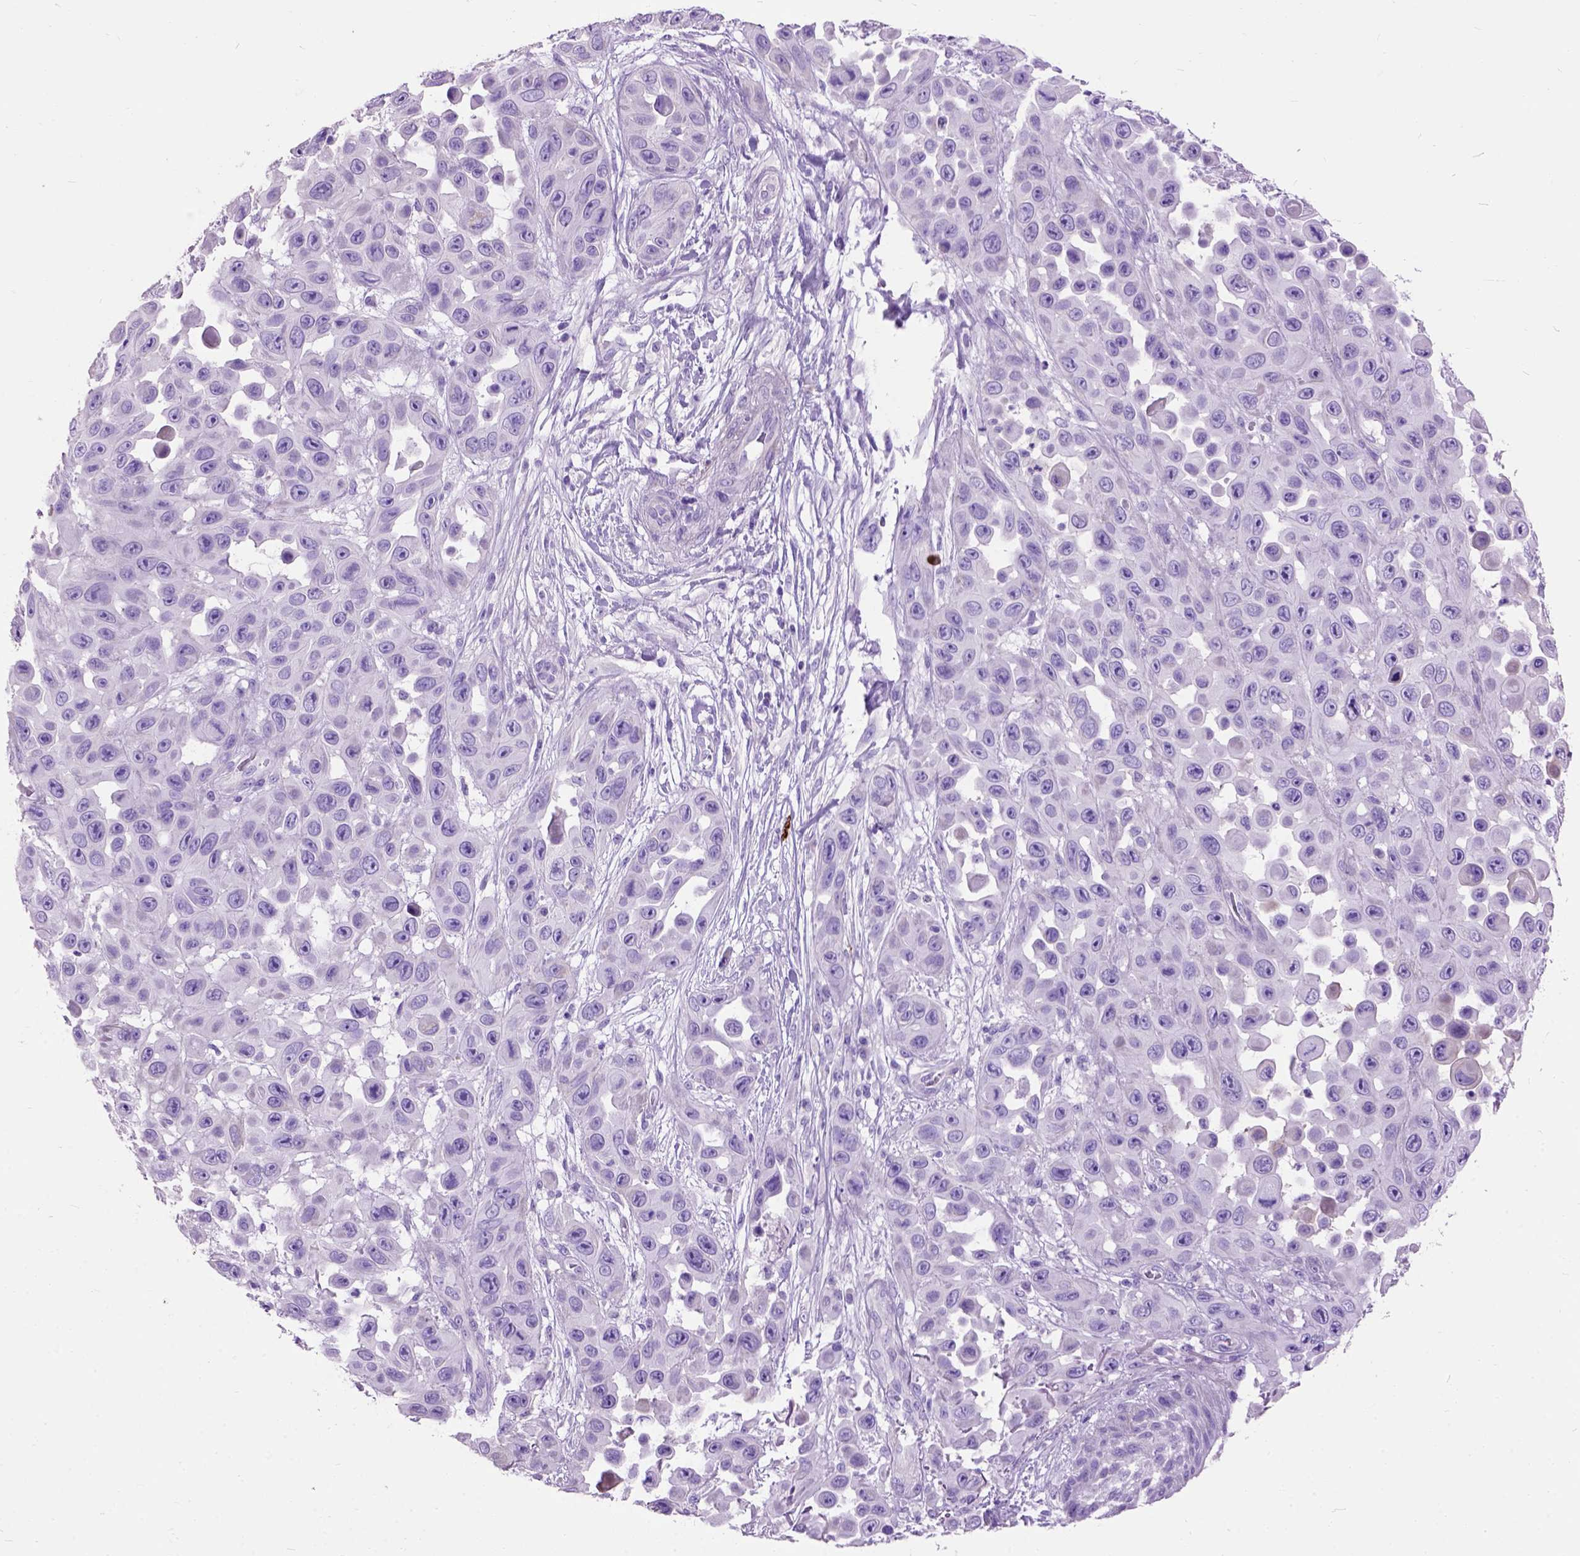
{"staining": {"intensity": "negative", "quantity": "none", "location": "none"}, "tissue": "skin cancer", "cell_type": "Tumor cells", "image_type": "cancer", "snomed": [{"axis": "morphology", "description": "Squamous cell carcinoma, NOS"}, {"axis": "topography", "description": "Skin"}], "caption": "Immunohistochemistry image of skin cancer stained for a protein (brown), which exhibits no positivity in tumor cells.", "gene": "MAPT", "patient": {"sex": "male", "age": 81}}